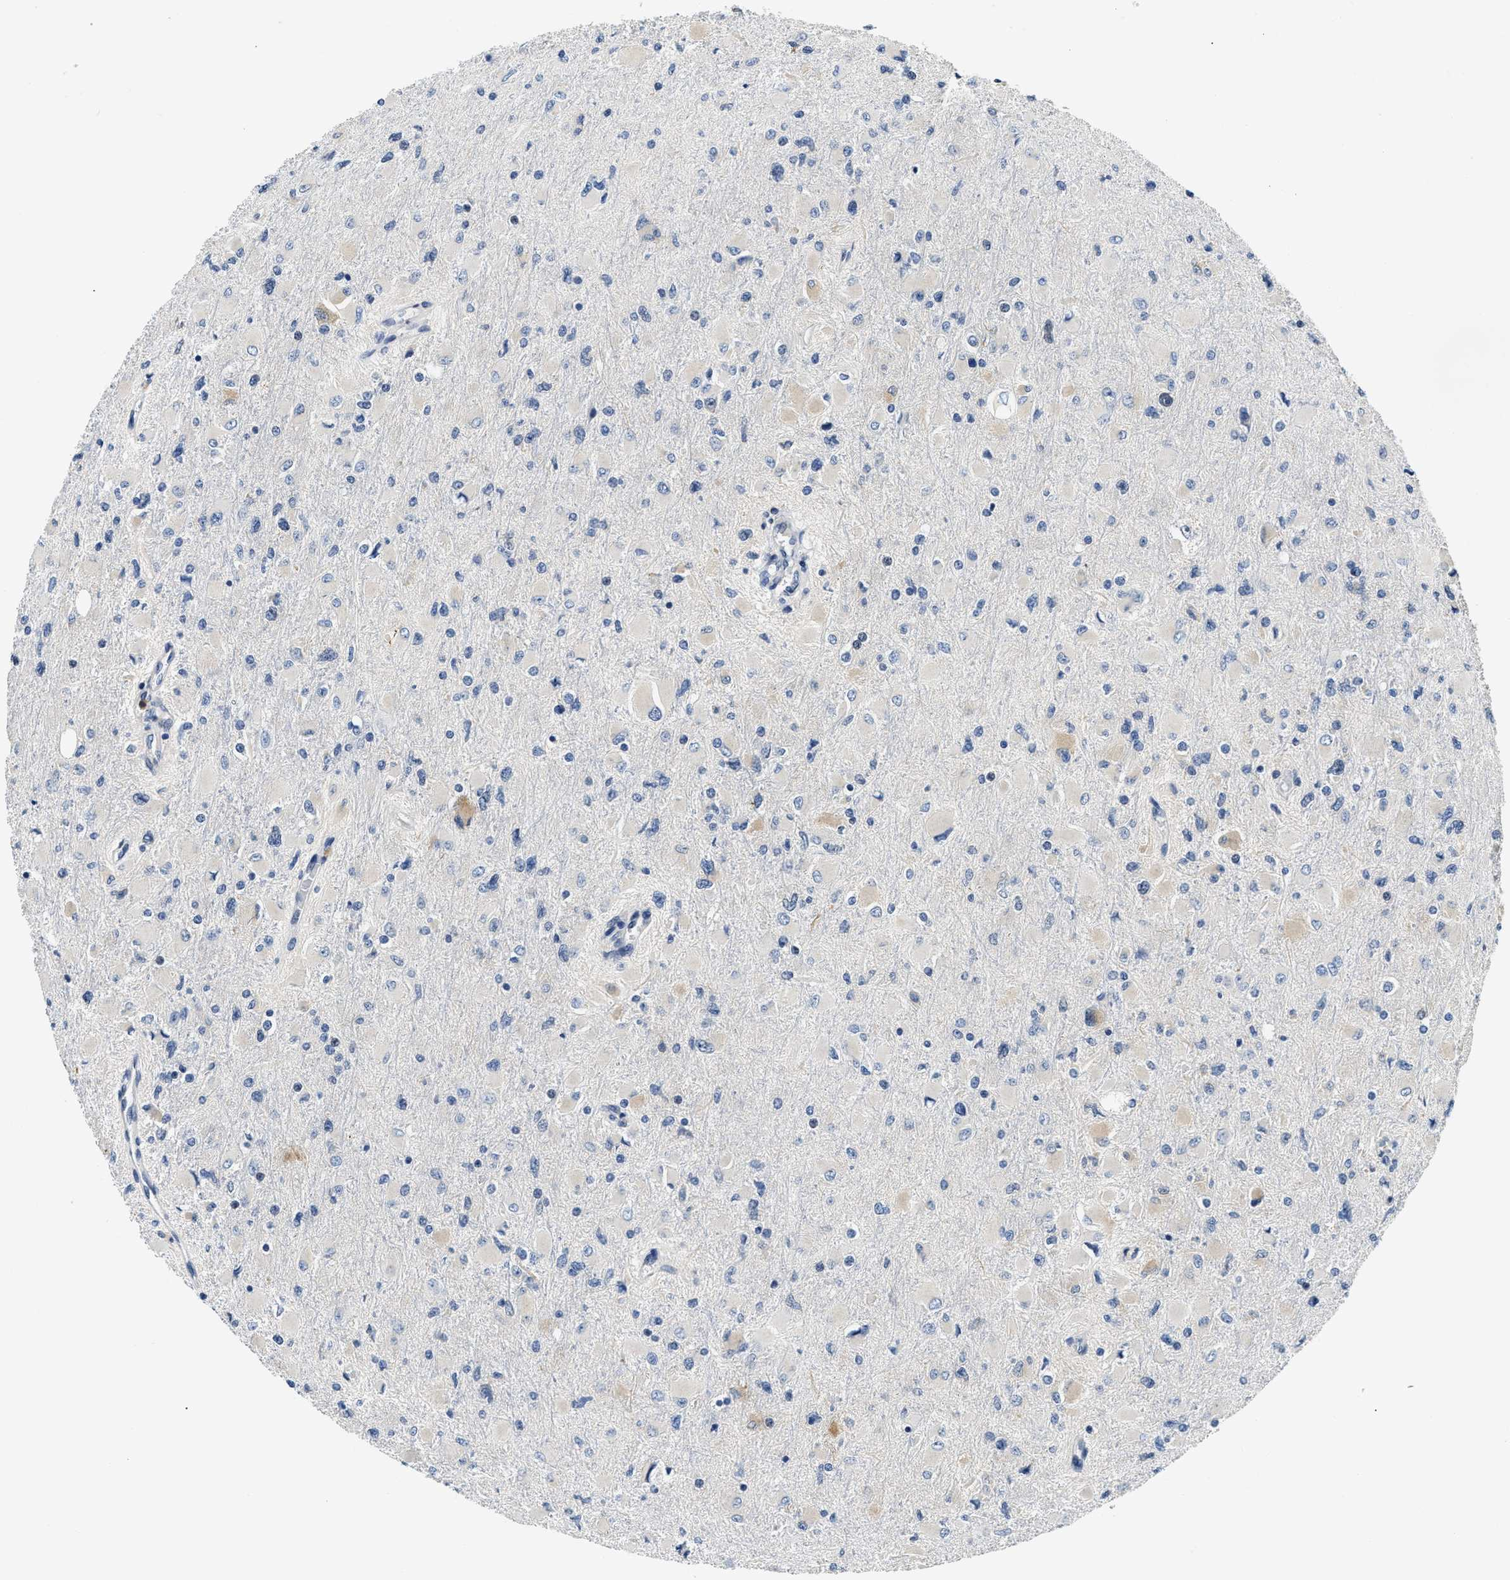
{"staining": {"intensity": "moderate", "quantity": "<25%", "location": "cytoplasmic/membranous"}, "tissue": "glioma", "cell_type": "Tumor cells", "image_type": "cancer", "snomed": [{"axis": "morphology", "description": "Glioma, malignant, High grade"}, {"axis": "topography", "description": "Cerebral cortex"}], "caption": "This image reveals immunohistochemistry staining of glioma, with low moderate cytoplasmic/membranous staining in approximately <25% of tumor cells.", "gene": "SMAD4", "patient": {"sex": "female", "age": 36}}